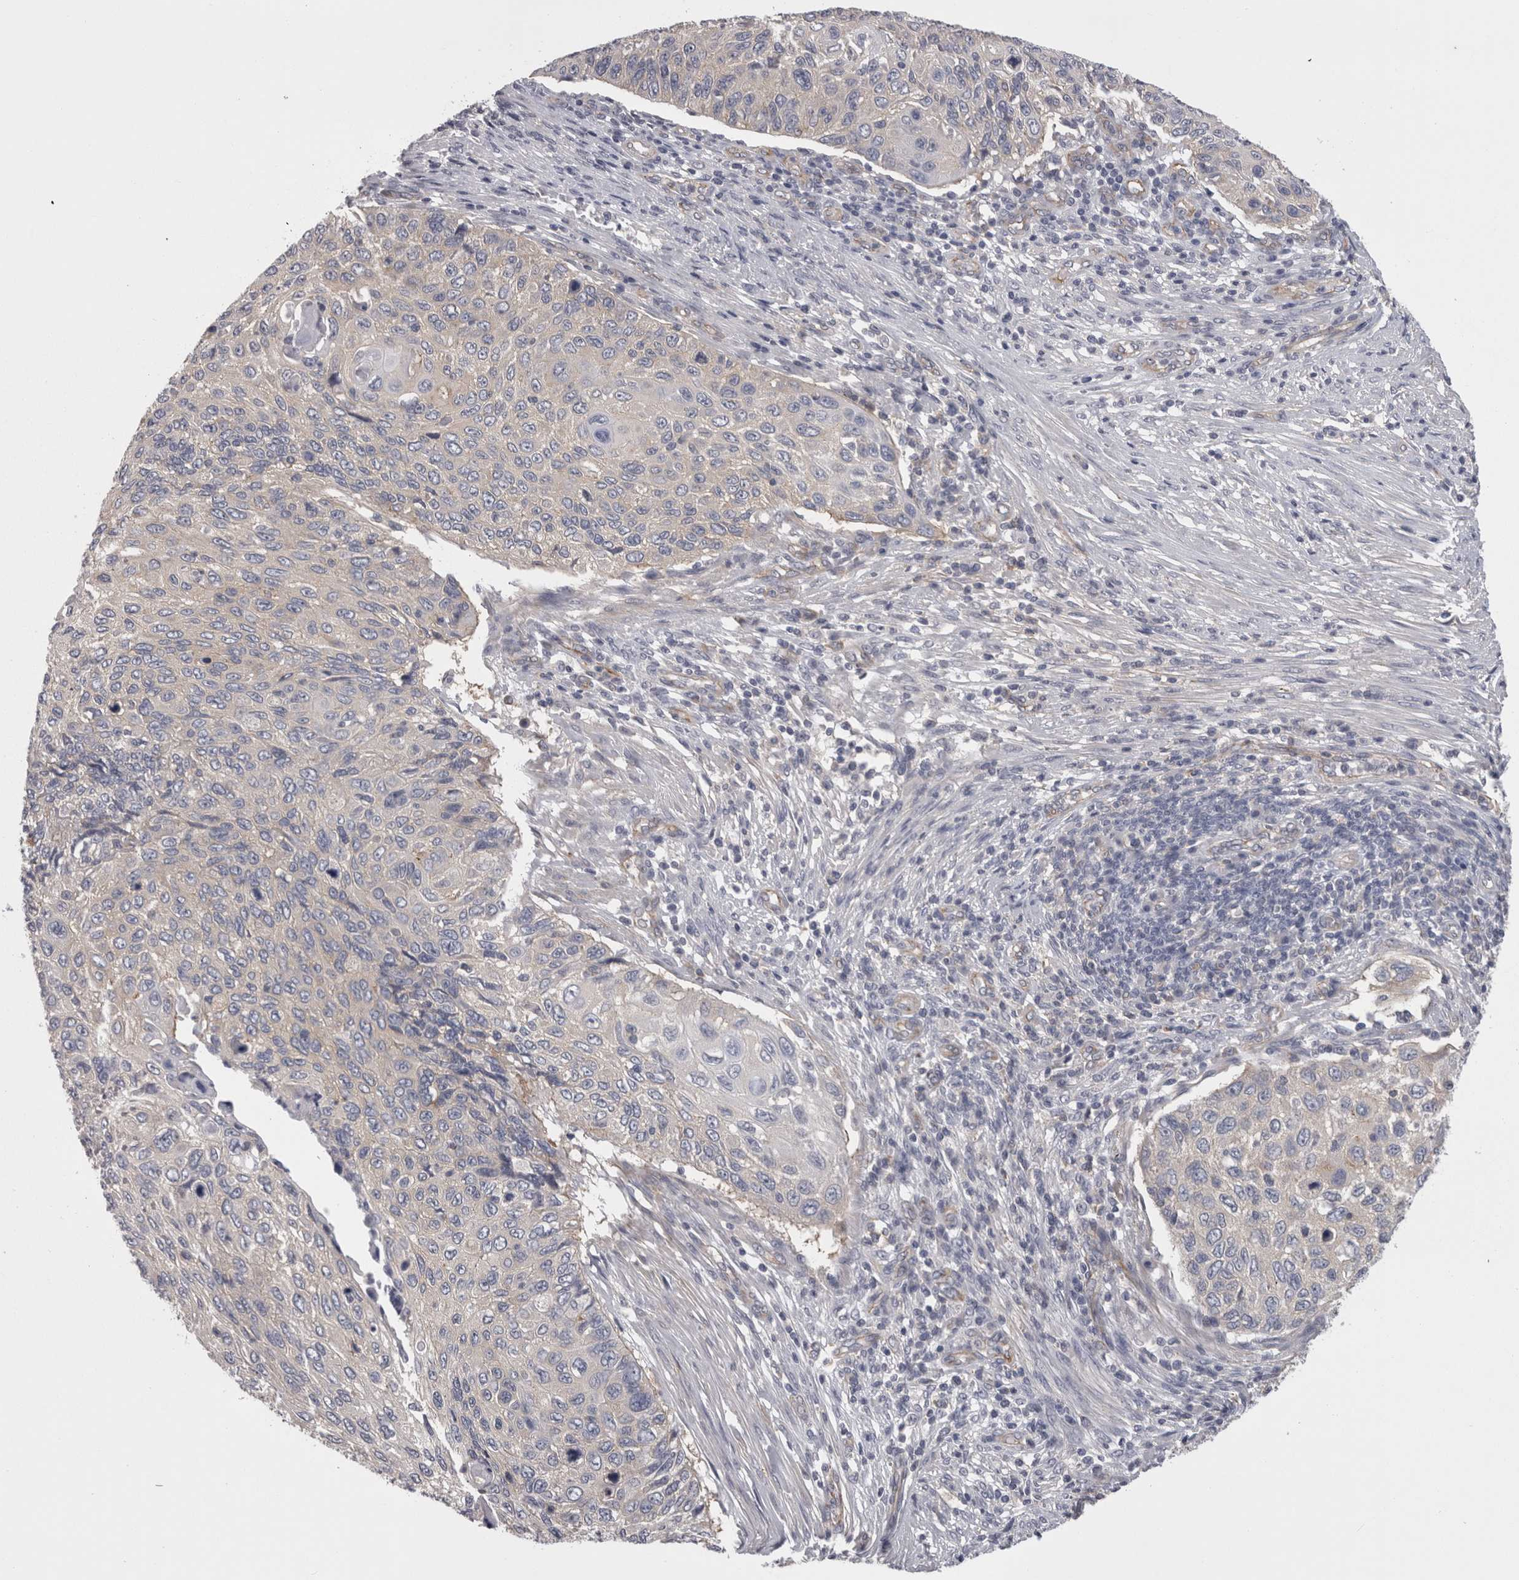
{"staining": {"intensity": "negative", "quantity": "none", "location": "none"}, "tissue": "cervical cancer", "cell_type": "Tumor cells", "image_type": "cancer", "snomed": [{"axis": "morphology", "description": "Squamous cell carcinoma, NOS"}, {"axis": "topography", "description": "Cervix"}], "caption": "This is an IHC histopathology image of human cervical cancer. There is no positivity in tumor cells.", "gene": "LYZL6", "patient": {"sex": "female", "age": 70}}